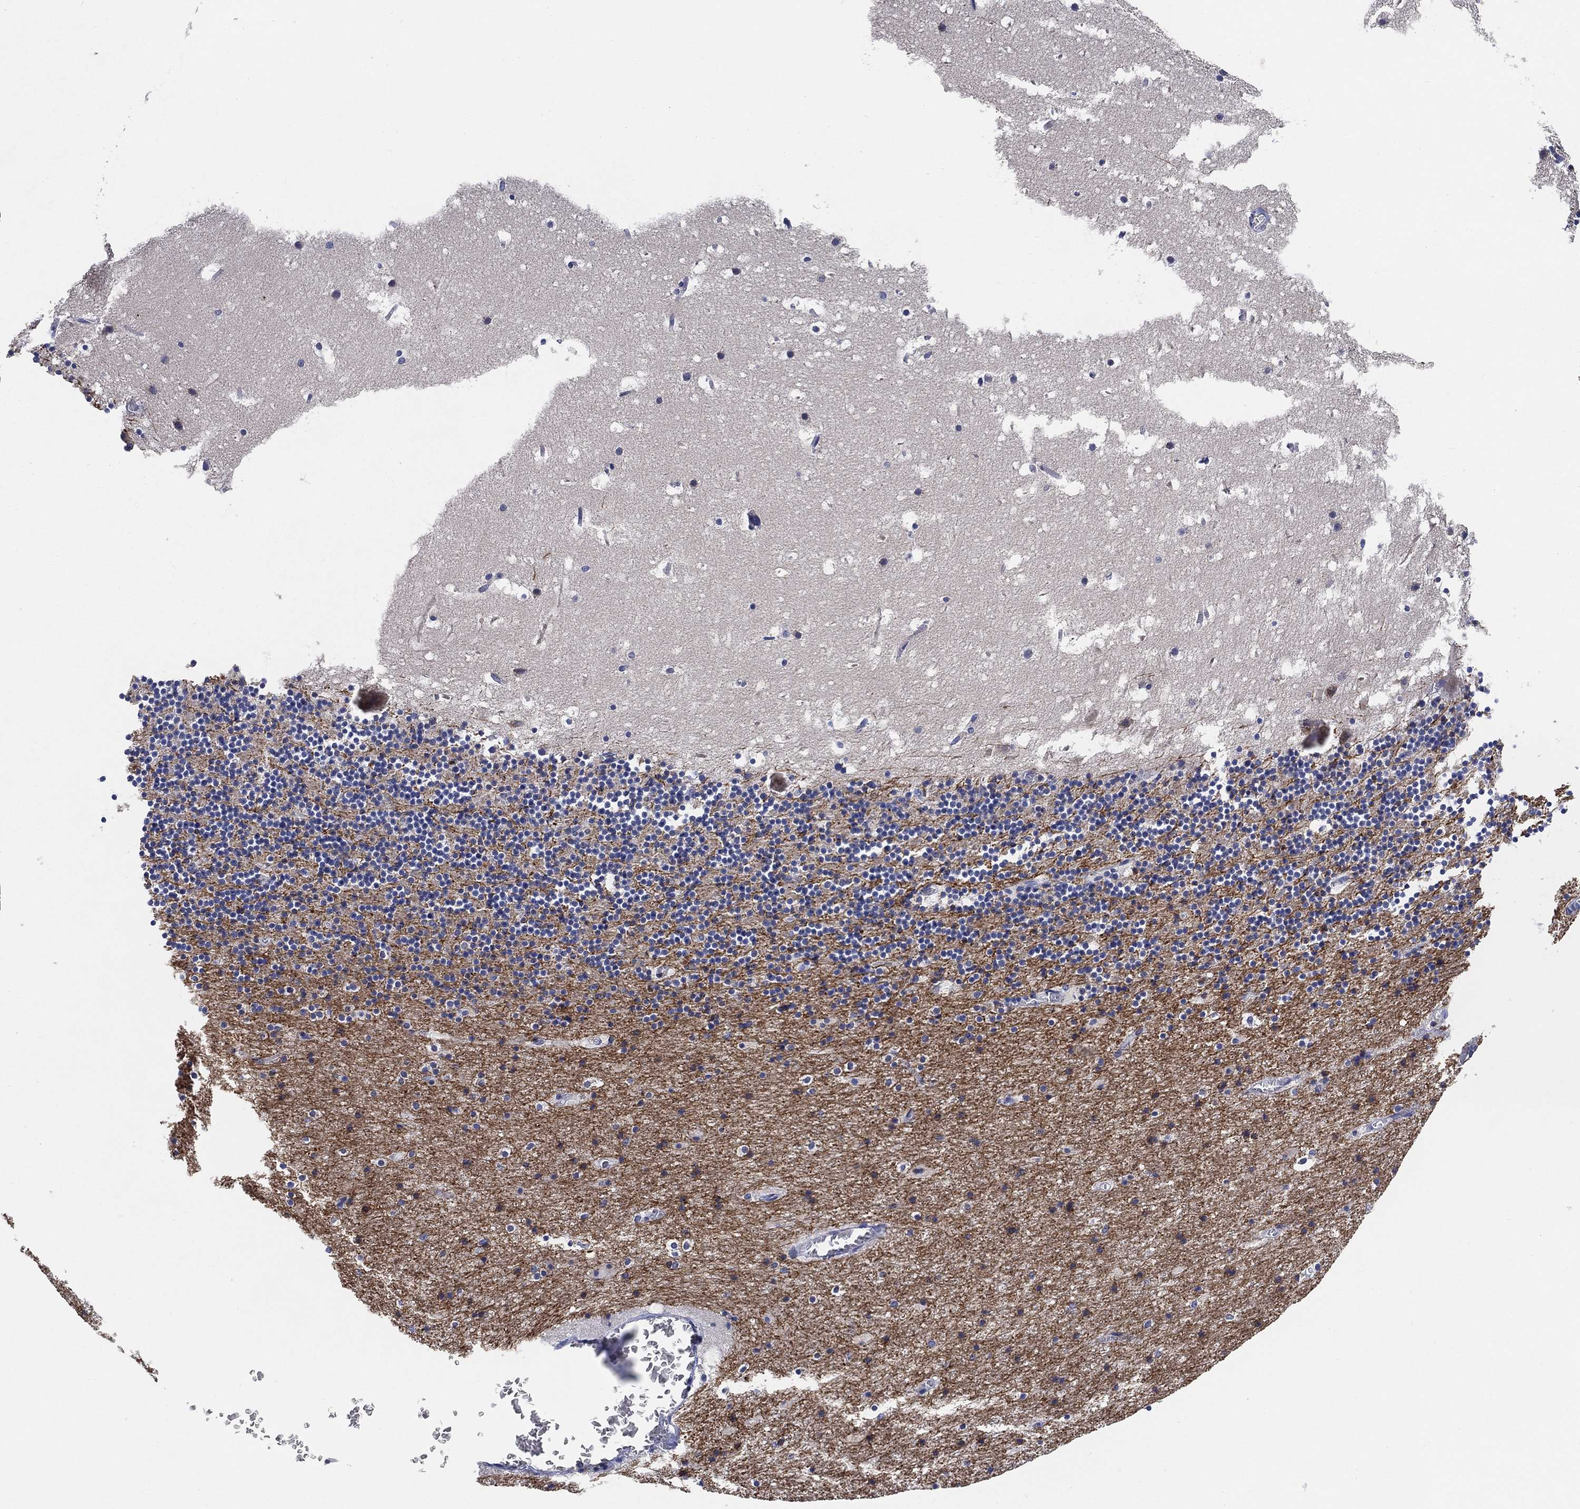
{"staining": {"intensity": "negative", "quantity": "none", "location": "none"}, "tissue": "cerebellum", "cell_type": "Cells in granular layer", "image_type": "normal", "snomed": [{"axis": "morphology", "description": "Normal tissue, NOS"}, {"axis": "topography", "description": "Cerebellum"}], "caption": "High power microscopy micrograph of an IHC histopathology image of unremarkable cerebellum, revealing no significant expression in cells in granular layer.", "gene": "GCAT", "patient": {"sex": "male", "age": 37}}